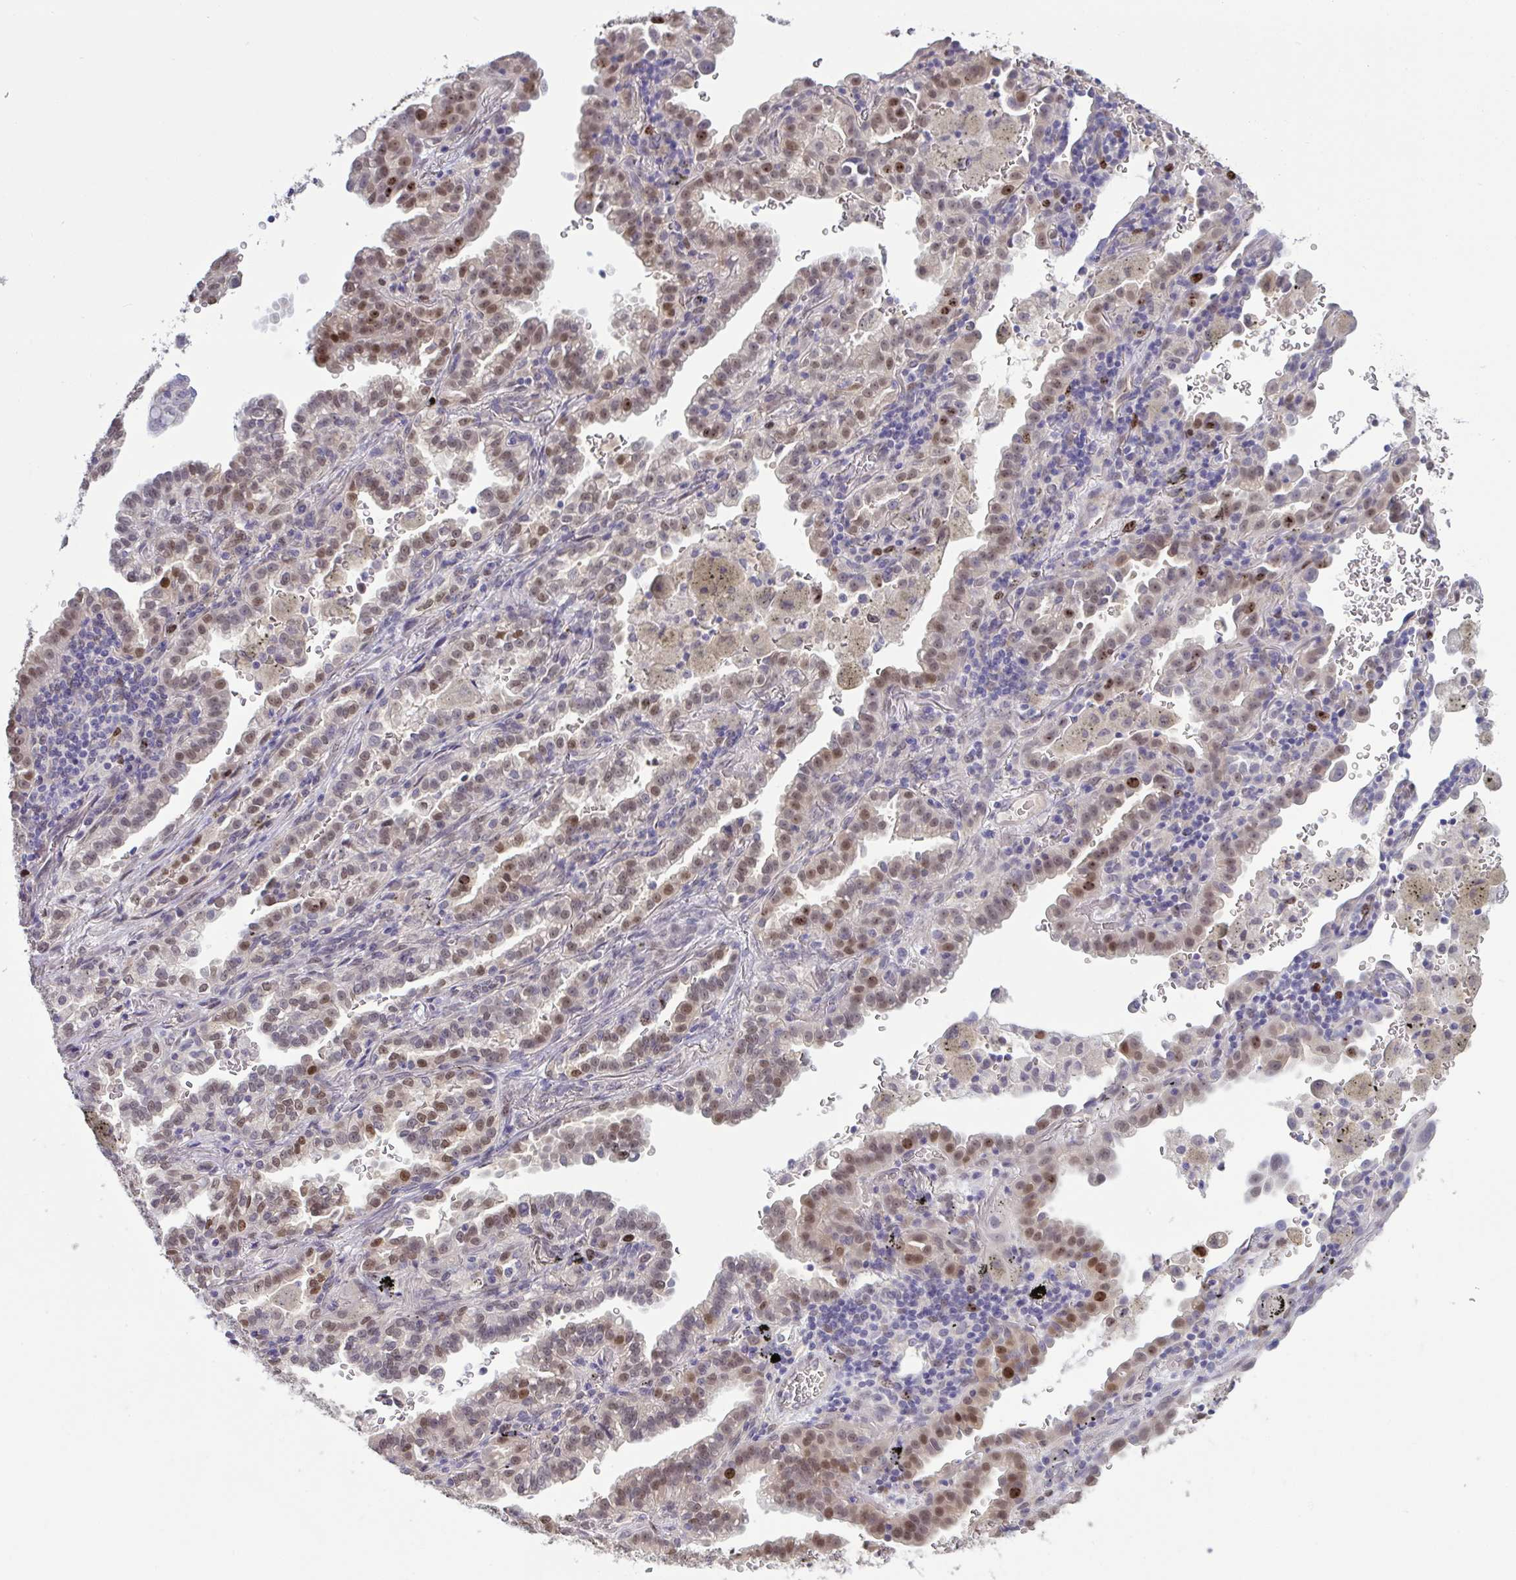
{"staining": {"intensity": "weak", "quantity": "25%-75%", "location": "nuclear"}, "tissue": "lung cancer", "cell_type": "Tumor cells", "image_type": "cancer", "snomed": [{"axis": "morphology", "description": "Adenocarcinoma, NOS"}, {"axis": "topography", "description": "Lymph node"}, {"axis": "topography", "description": "Lung"}], "caption": "Human lung cancer stained with a protein marker reveals weak staining in tumor cells.", "gene": "SETD7", "patient": {"sex": "male", "age": 66}}